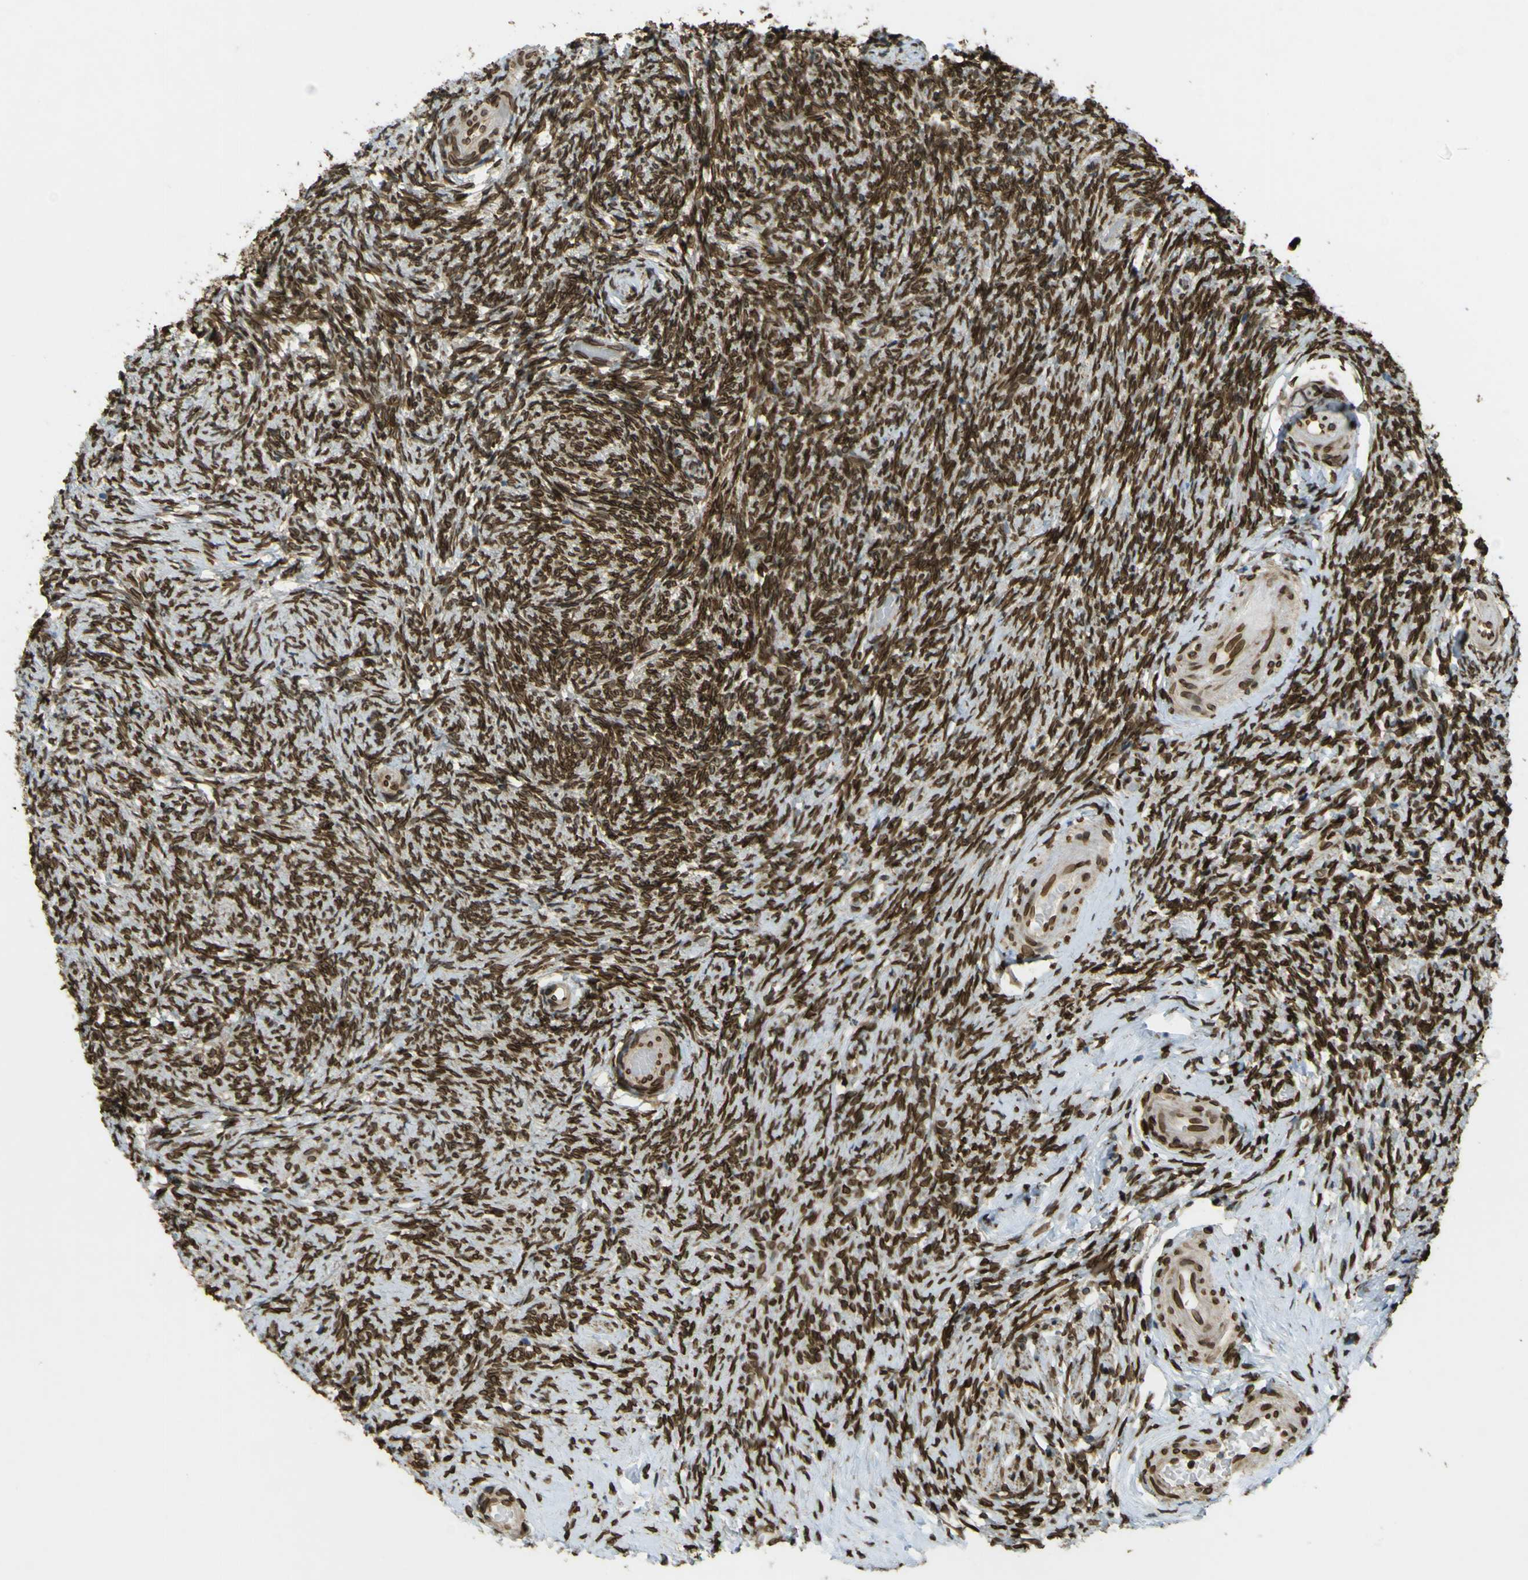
{"staining": {"intensity": "moderate", "quantity": ">75%", "location": "cytoplasmic/membranous,nuclear"}, "tissue": "ovary", "cell_type": "Ovarian stroma cells", "image_type": "normal", "snomed": [{"axis": "morphology", "description": "Normal tissue, NOS"}, {"axis": "topography", "description": "Ovary"}], "caption": "A histopathology image of human ovary stained for a protein reveals moderate cytoplasmic/membranous,nuclear brown staining in ovarian stroma cells. (brown staining indicates protein expression, while blue staining denotes nuclei).", "gene": "GALNT1", "patient": {"sex": "female", "age": 60}}